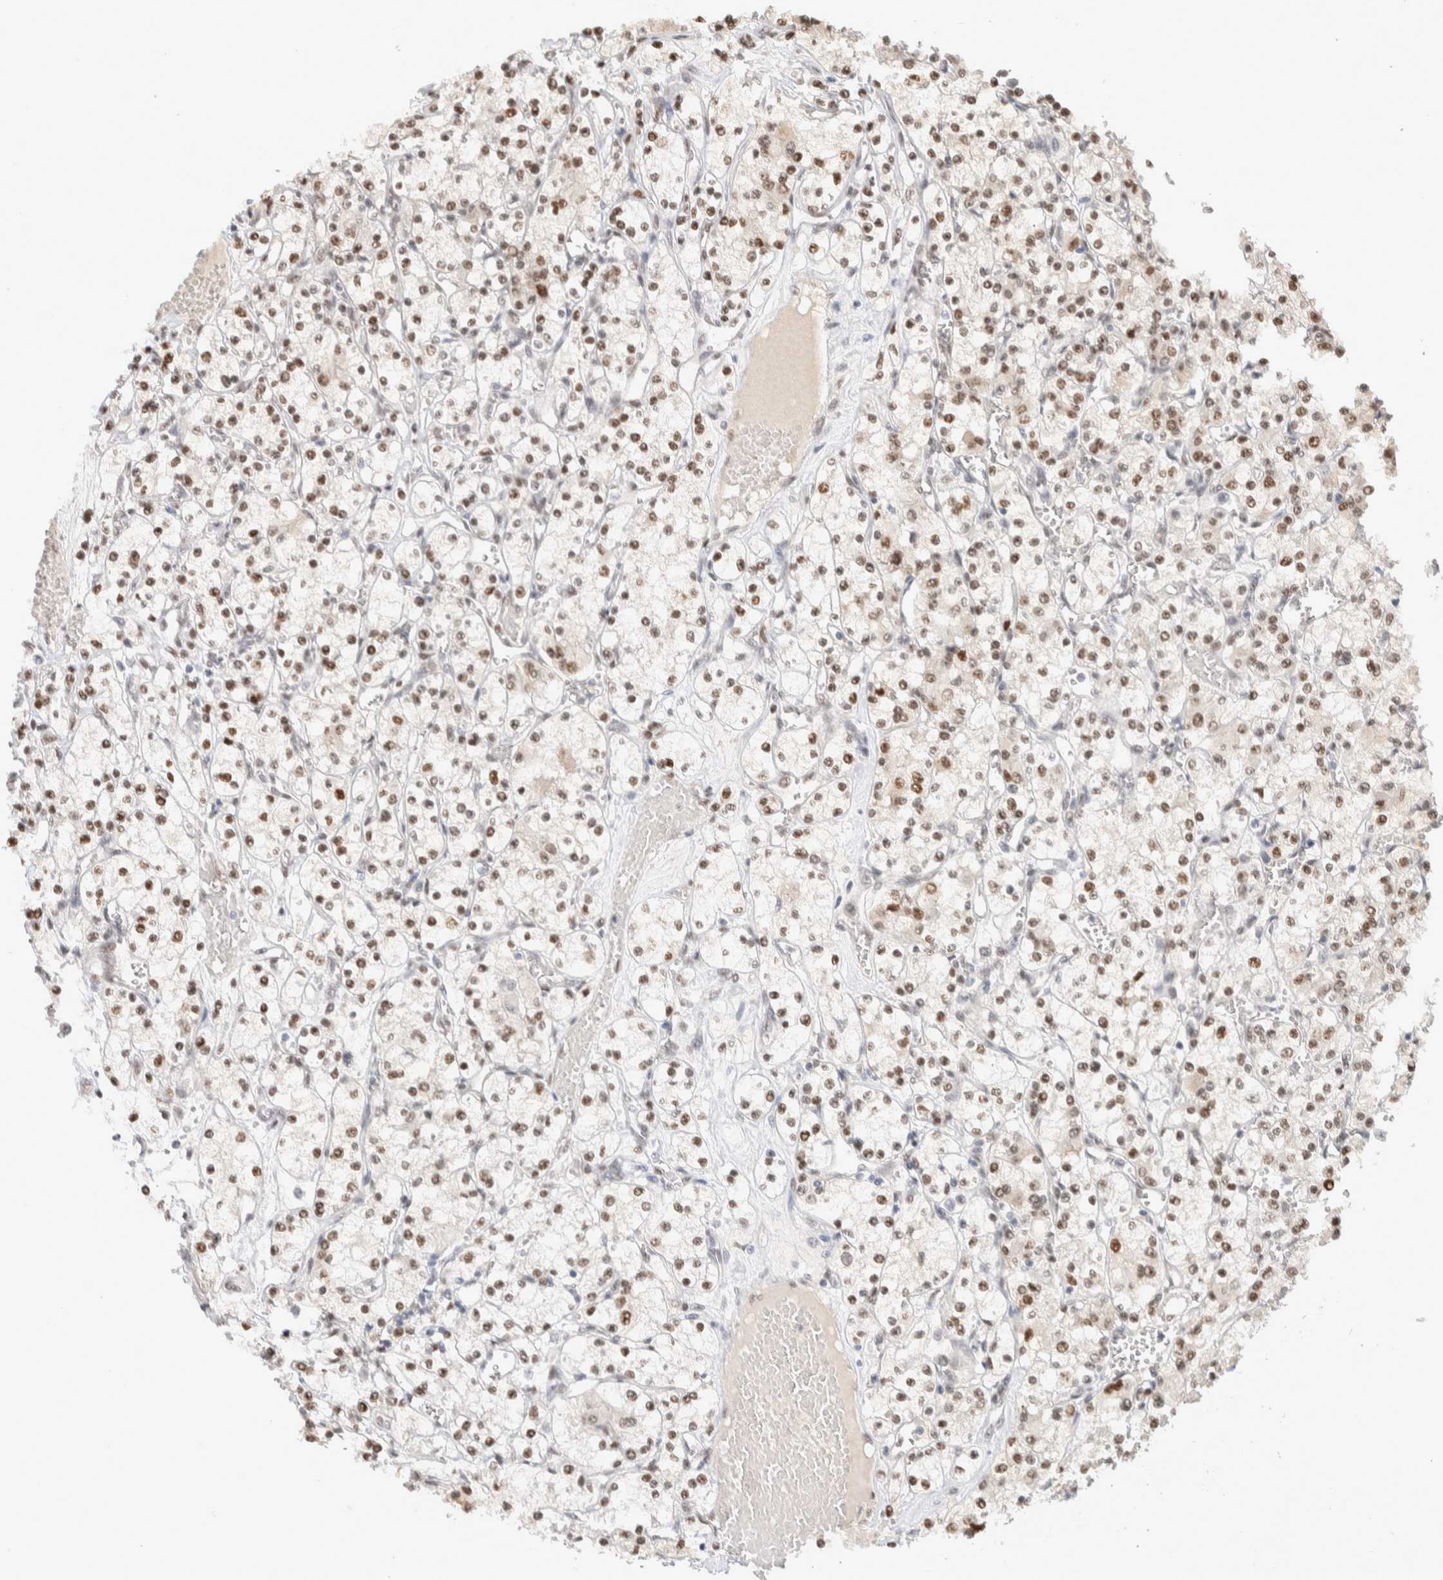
{"staining": {"intensity": "moderate", "quantity": ">75%", "location": "nuclear"}, "tissue": "renal cancer", "cell_type": "Tumor cells", "image_type": "cancer", "snomed": [{"axis": "morphology", "description": "Adenocarcinoma, NOS"}, {"axis": "topography", "description": "Kidney"}], "caption": "An image of human adenocarcinoma (renal) stained for a protein reveals moderate nuclear brown staining in tumor cells. The protein is shown in brown color, while the nuclei are stained blue.", "gene": "PUS7", "patient": {"sex": "female", "age": 59}}